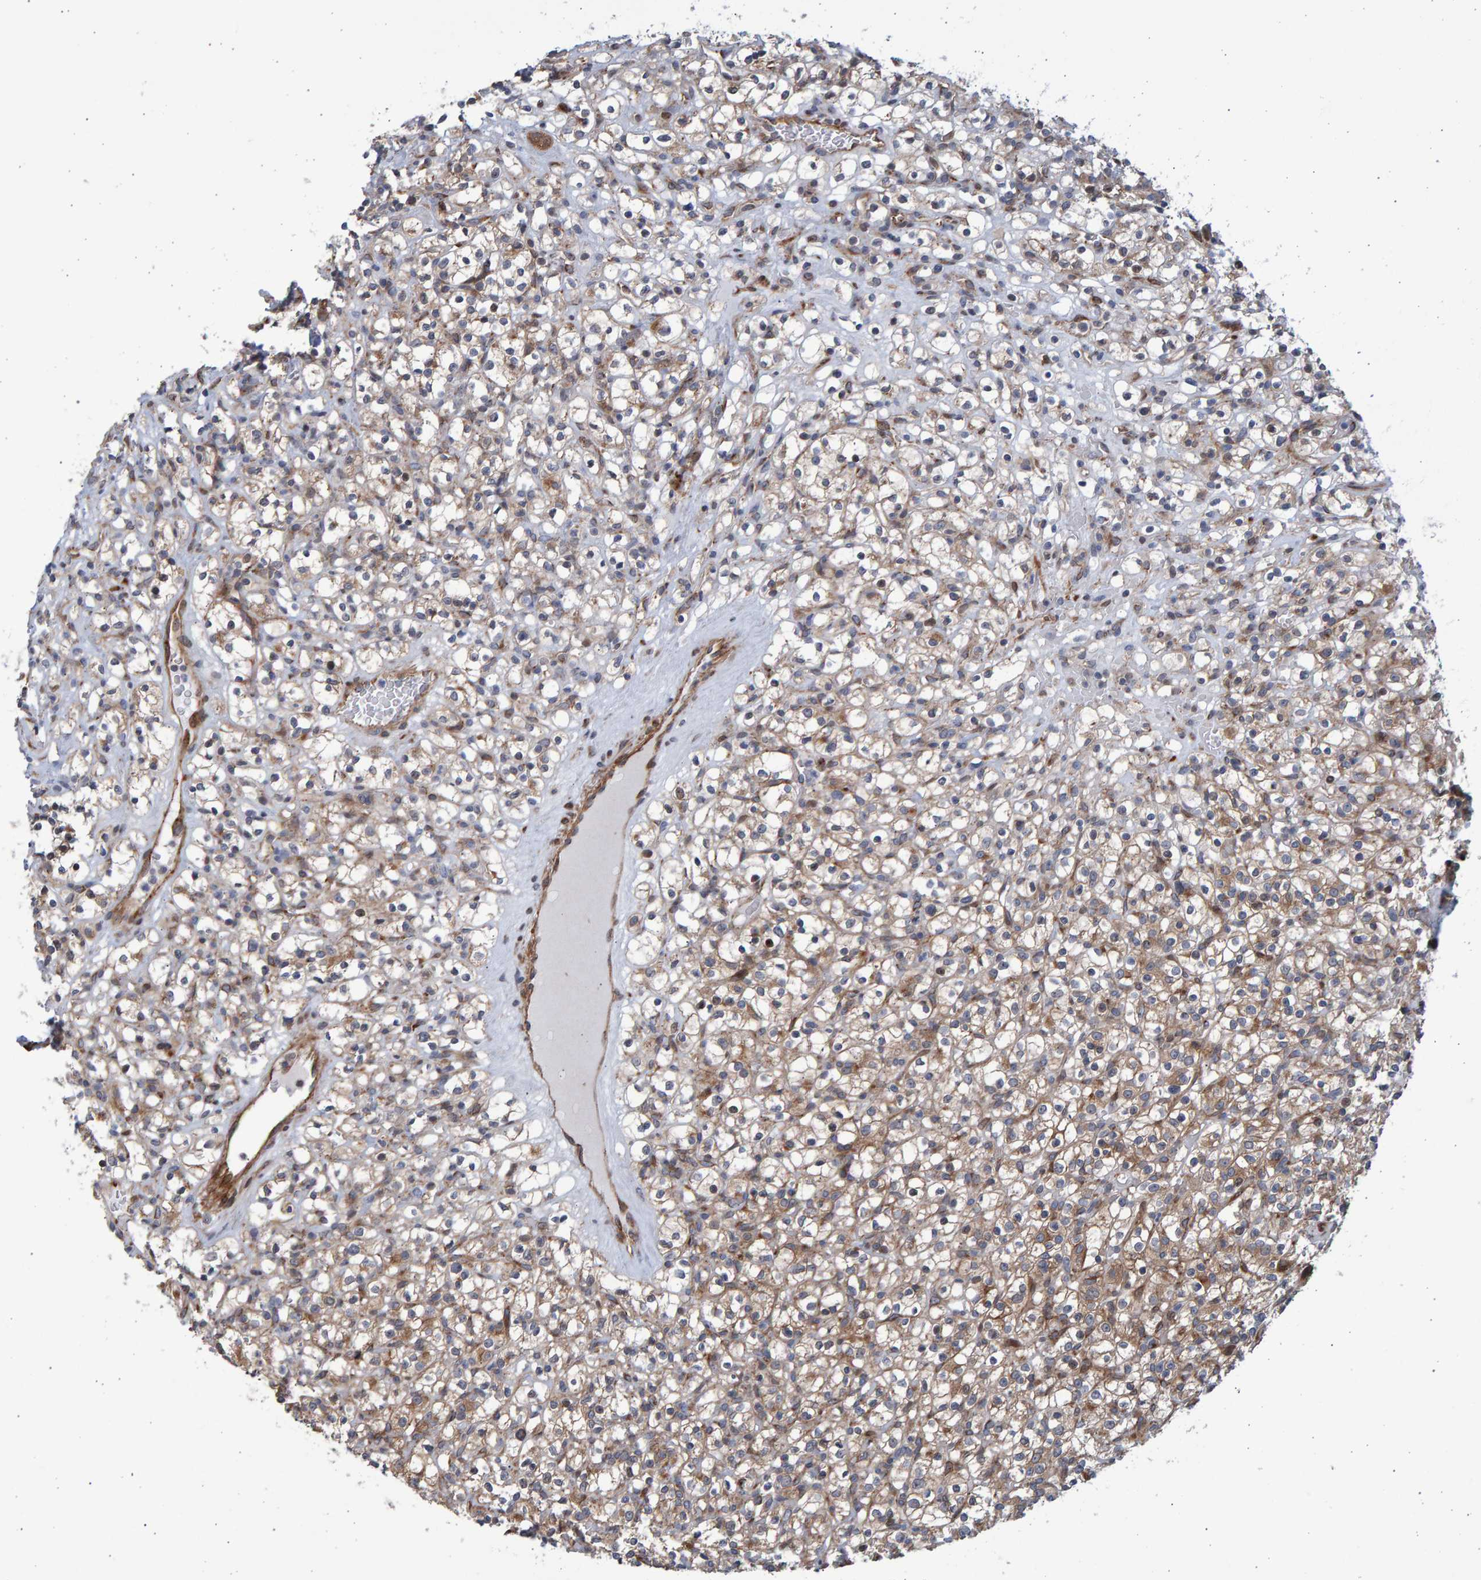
{"staining": {"intensity": "weak", "quantity": ">75%", "location": "cytoplasmic/membranous"}, "tissue": "renal cancer", "cell_type": "Tumor cells", "image_type": "cancer", "snomed": [{"axis": "morphology", "description": "Normal tissue, NOS"}, {"axis": "morphology", "description": "Adenocarcinoma, NOS"}, {"axis": "topography", "description": "Kidney"}], "caption": "Immunohistochemistry (IHC) photomicrograph of neoplastic tissue: adenocarcinoma (renal) stained using immunohistochemistry exhibits low levels of weak protein expression localized specifically in the cytoplasmic/membranous of tumor cells, appearing as a cytoplasmic/membranous brown color.", "gene": "LRBA", "patient": {"sex": "female", "age": 72}}